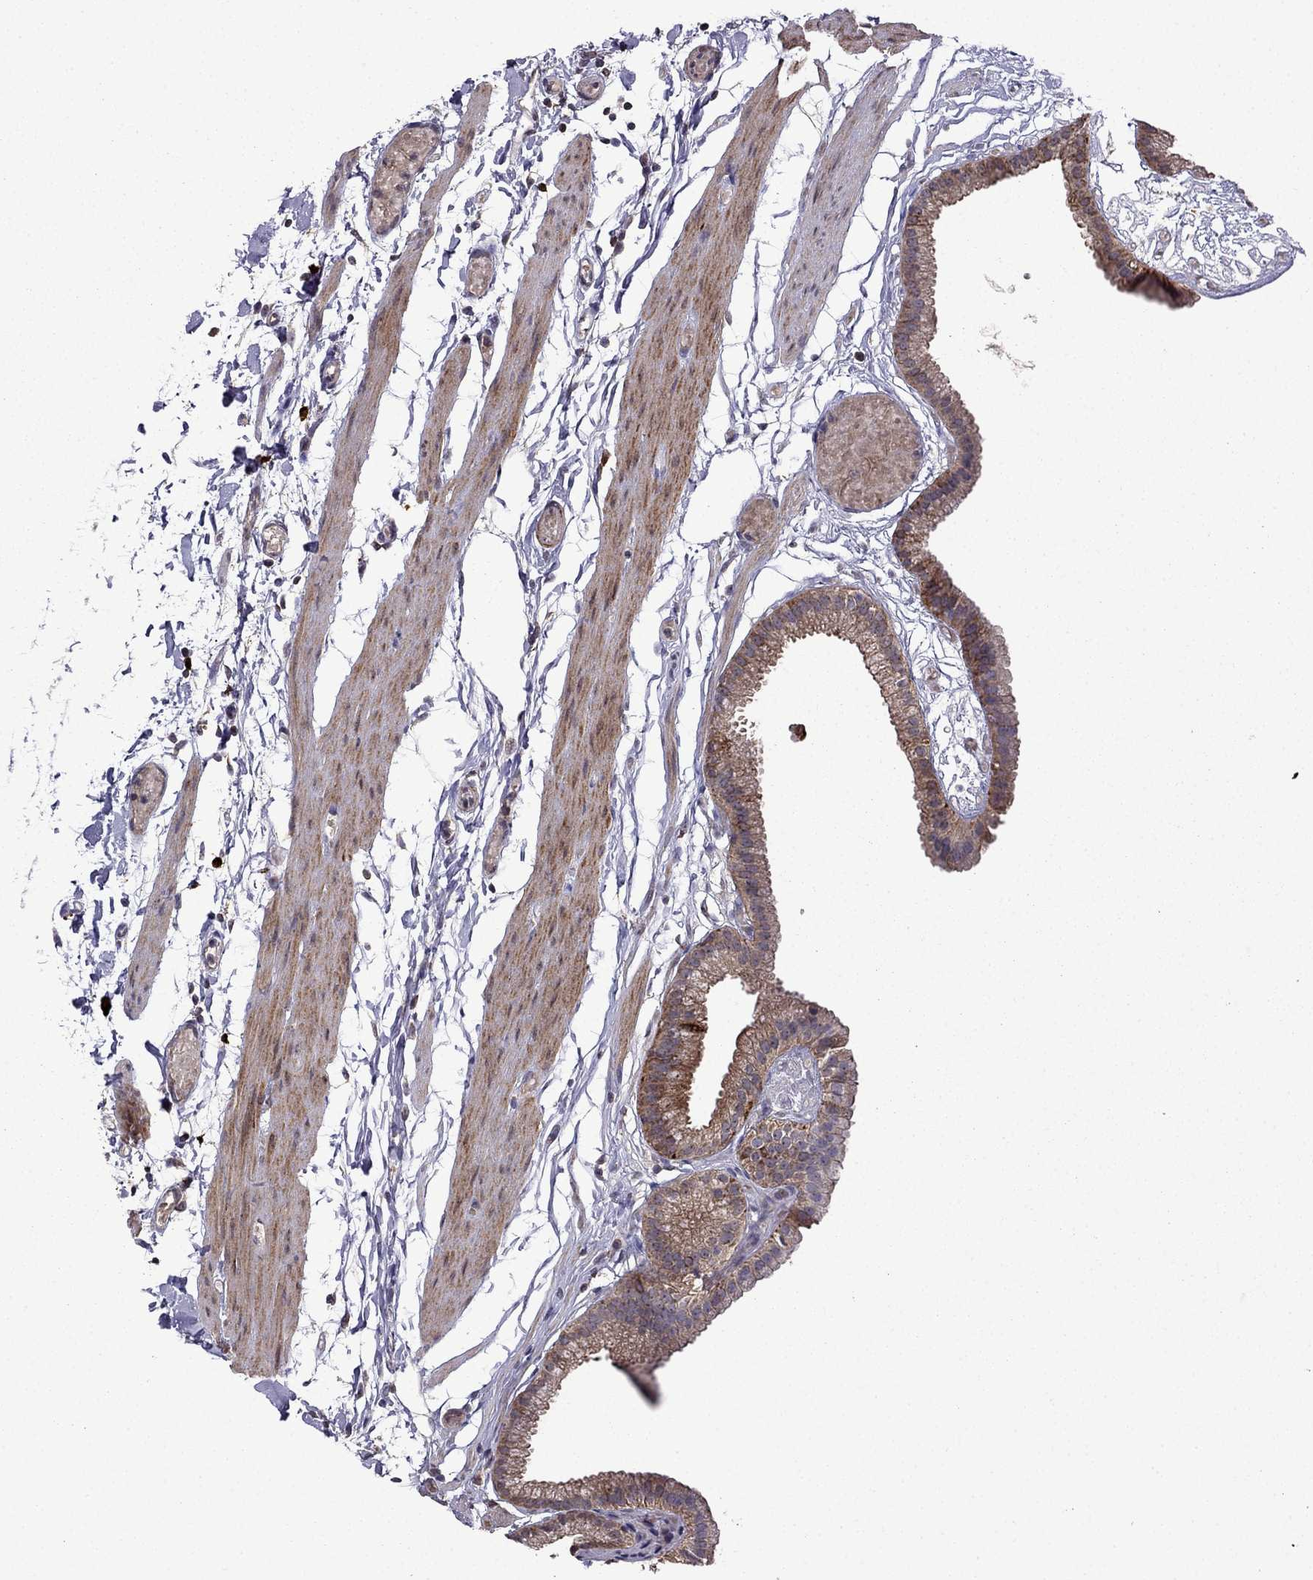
{"staining": {"intensity": "strong", "quantity": "25%-75%", "location": "cytoplasmic/membranous"}, "tissue": "gallbladder", "cell_type": "Glandular cells", "image_type": "normal", "snomed": [{"axis": "morphology", "description": "Normal tissue, NOS"}, {"axis": "topography", "description": "Gallbladder"}], "caption": "Strong cytoplasmic/membranous staining for a protein is appreciated in about 25%-75% of glandular cells of unremarkable gallbladder using IHC.", "gene": "TAB2", "patient": {"sex": "female", "age": 45}}